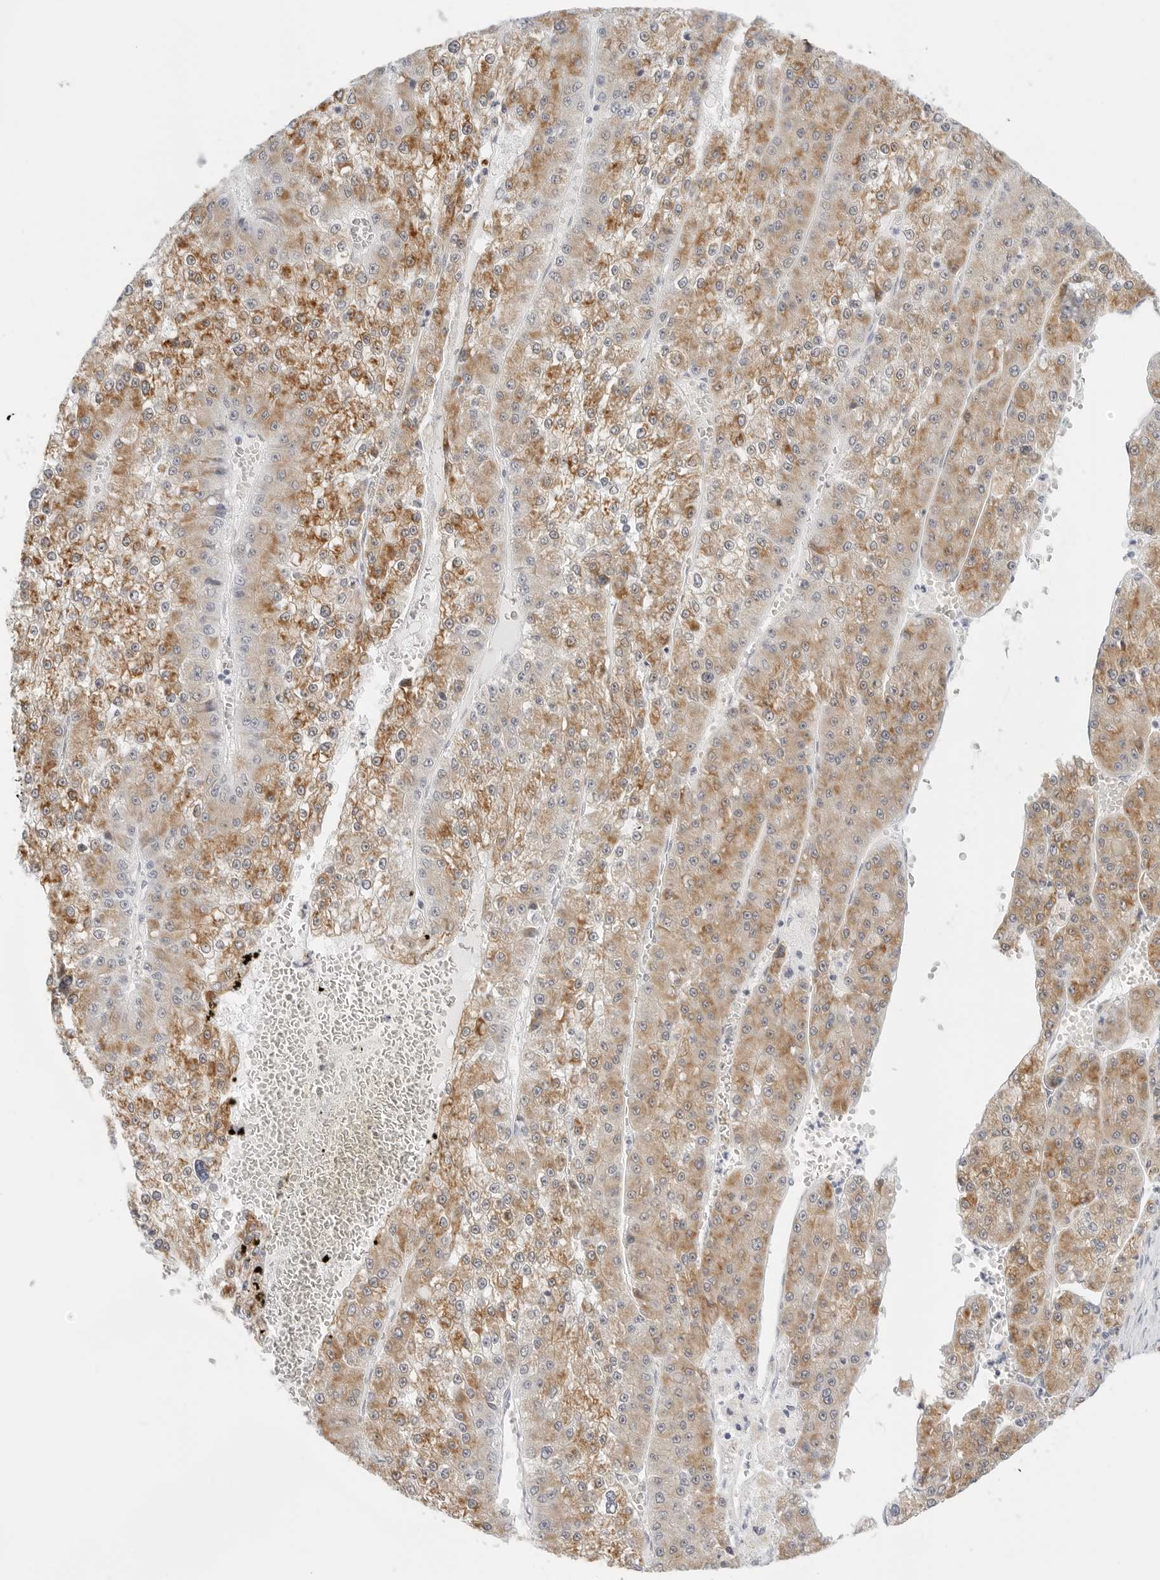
{"staining": {"intensity": "moderate", "quantity": ">75%", "location": "cytoplasmic/membranous"}, "tissue": "liver cancer", "cell_type": "Tumor cells", "image_type": "cancer", "snomed": [{"axis": "morphology", "description": "Carcinoma, Hepatocellular, NOS"}, {"axis": "topography", "description": "Liver"}], "caption": "About >75% of tumor cells in human liver cancer (hepatocellular carcinoma) exhibit moderate cytoplasmic/membranous protein staining as visualized by brown immunohistochemical staining.", "gene": "HMGCS2", "patient": {"sex": "female", "age": 73}}